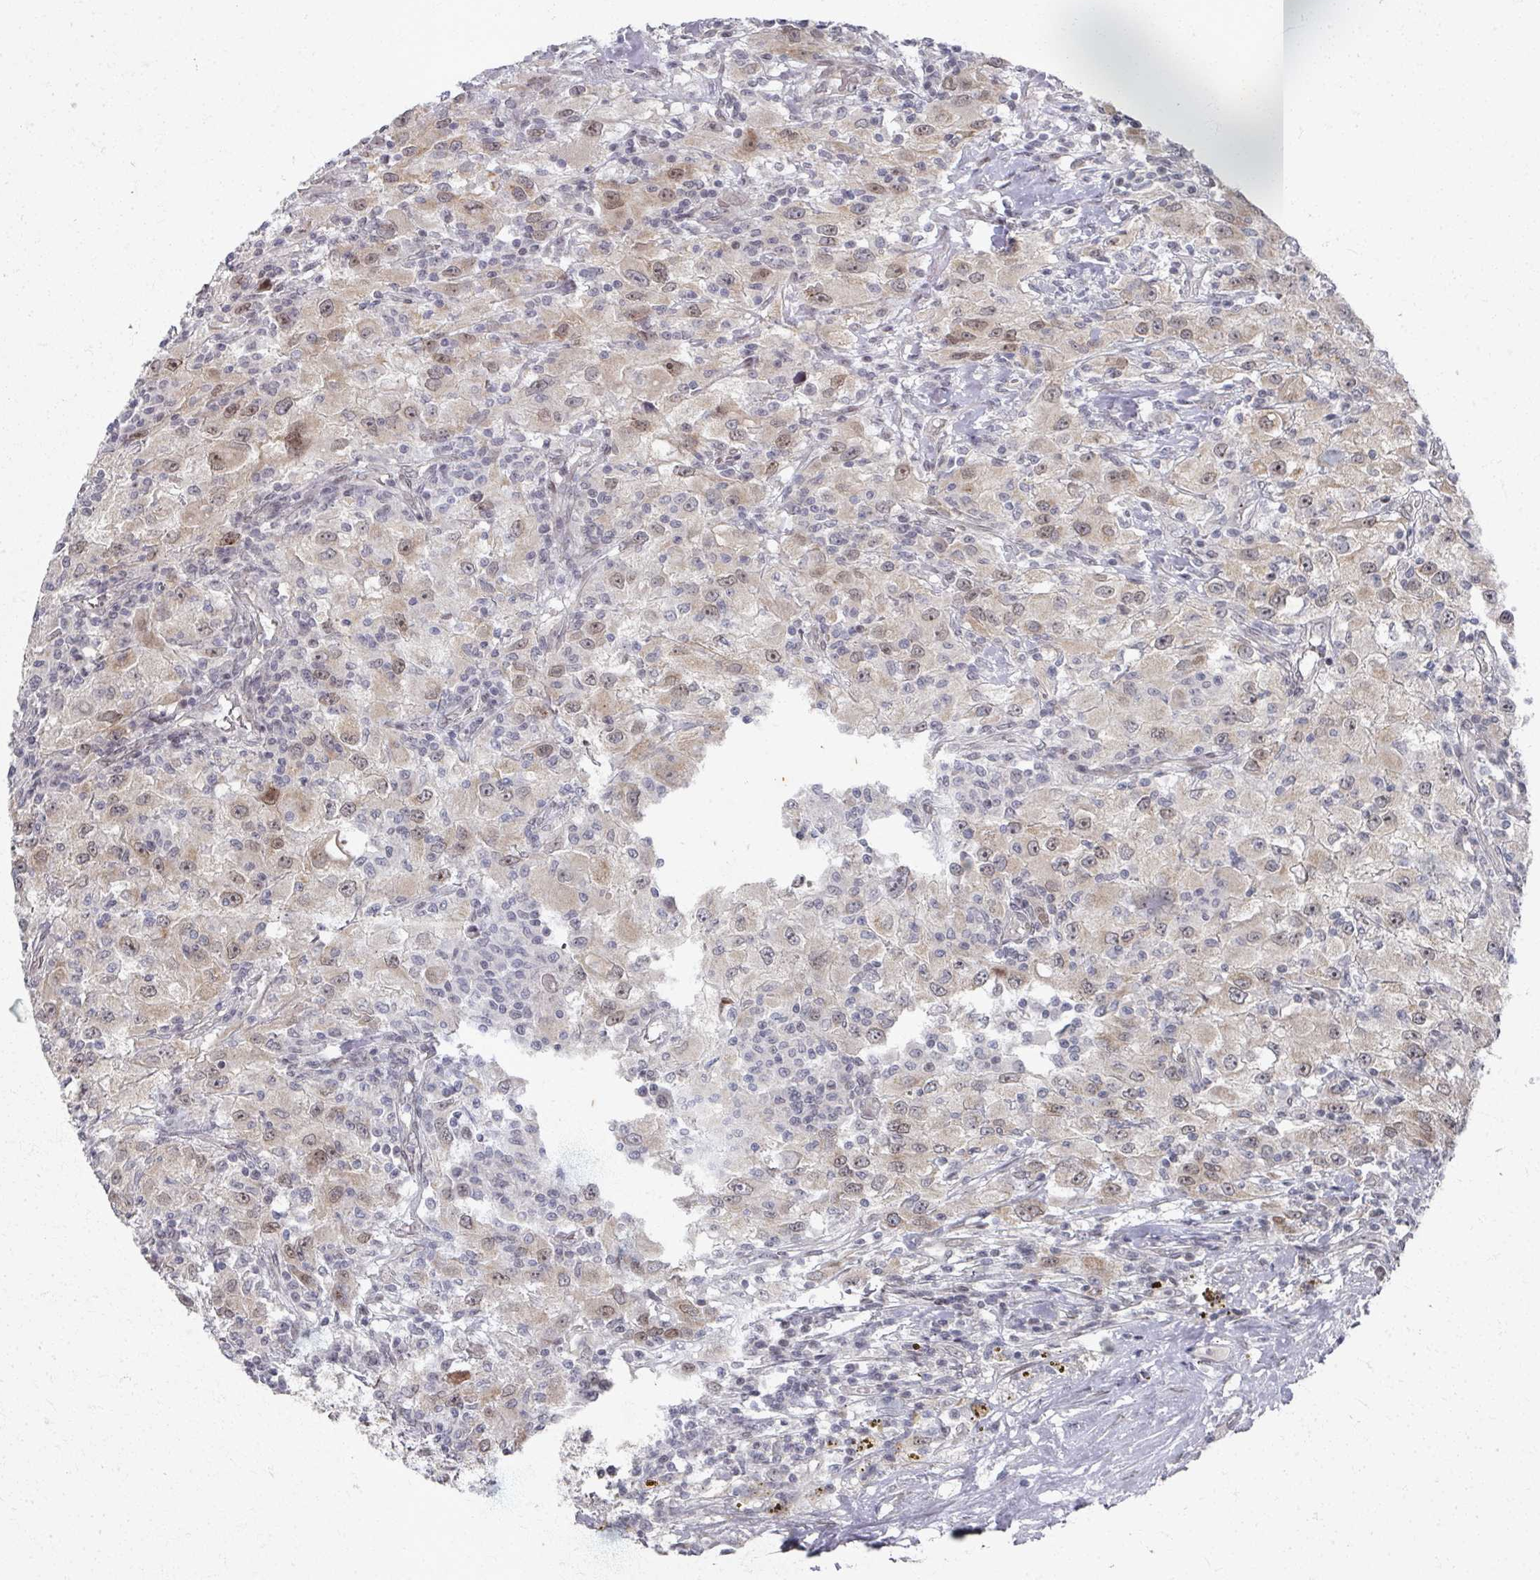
{"staining": {"intensity": "moderate", "quantity": "25%-75%", "location": "nuclear"}, "tissue": "renal cancer", "cell_type": "Tumor cells", "image_type": "cancer", "snomed": [{"axis": "morphology", "description": "Adenocarcinoma, NOS"}, {"axis": "topography", "description": "Kidney"}], "caption": "Renal adenocarcinoma tissue displays moderate nuclear positivity in about 25%-75% of tumor cells (Brightfield microscopy of DAB IHC at high magnification).", "gene": "PSKH1", "patient": {"sex": "female", "age": 67}}